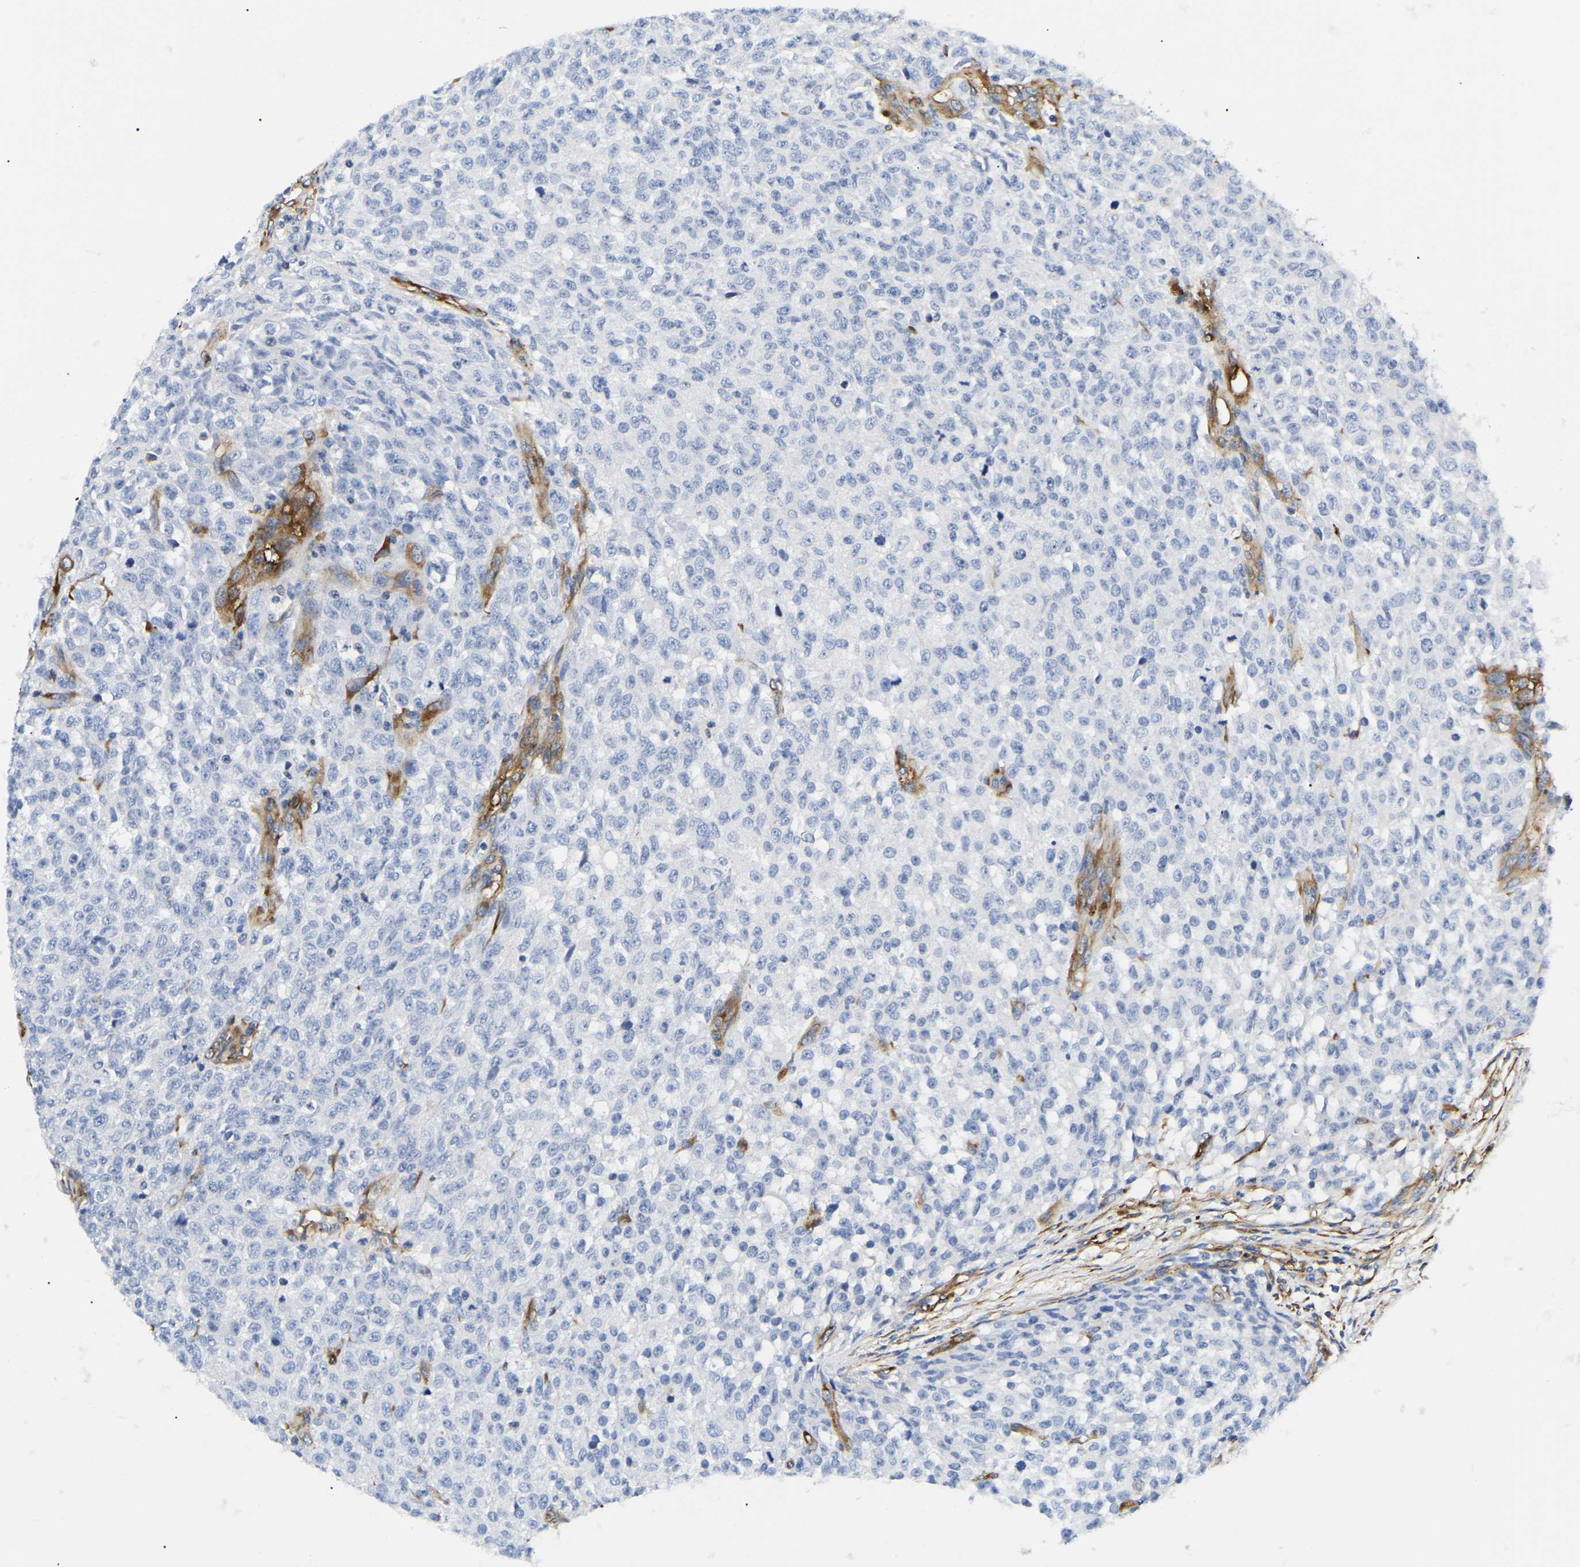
{"staining": {"intensity": "negative", "quantity": "none", "location": "none"}, "tissue": "testis cancer", "cell_type": "Tumor cells", "image_type": "cancer", "snomed": [{"axis": "morphology", "description": "Seminoma, NOS"}, {"axis": "topography", "description": "Testis"}], "caption": "Micrograph shows no protein positivity in tumor cells of testis seminoma tissue.", "gene": "DUSP8", "patient": {"sex": "male", "age": 59}}